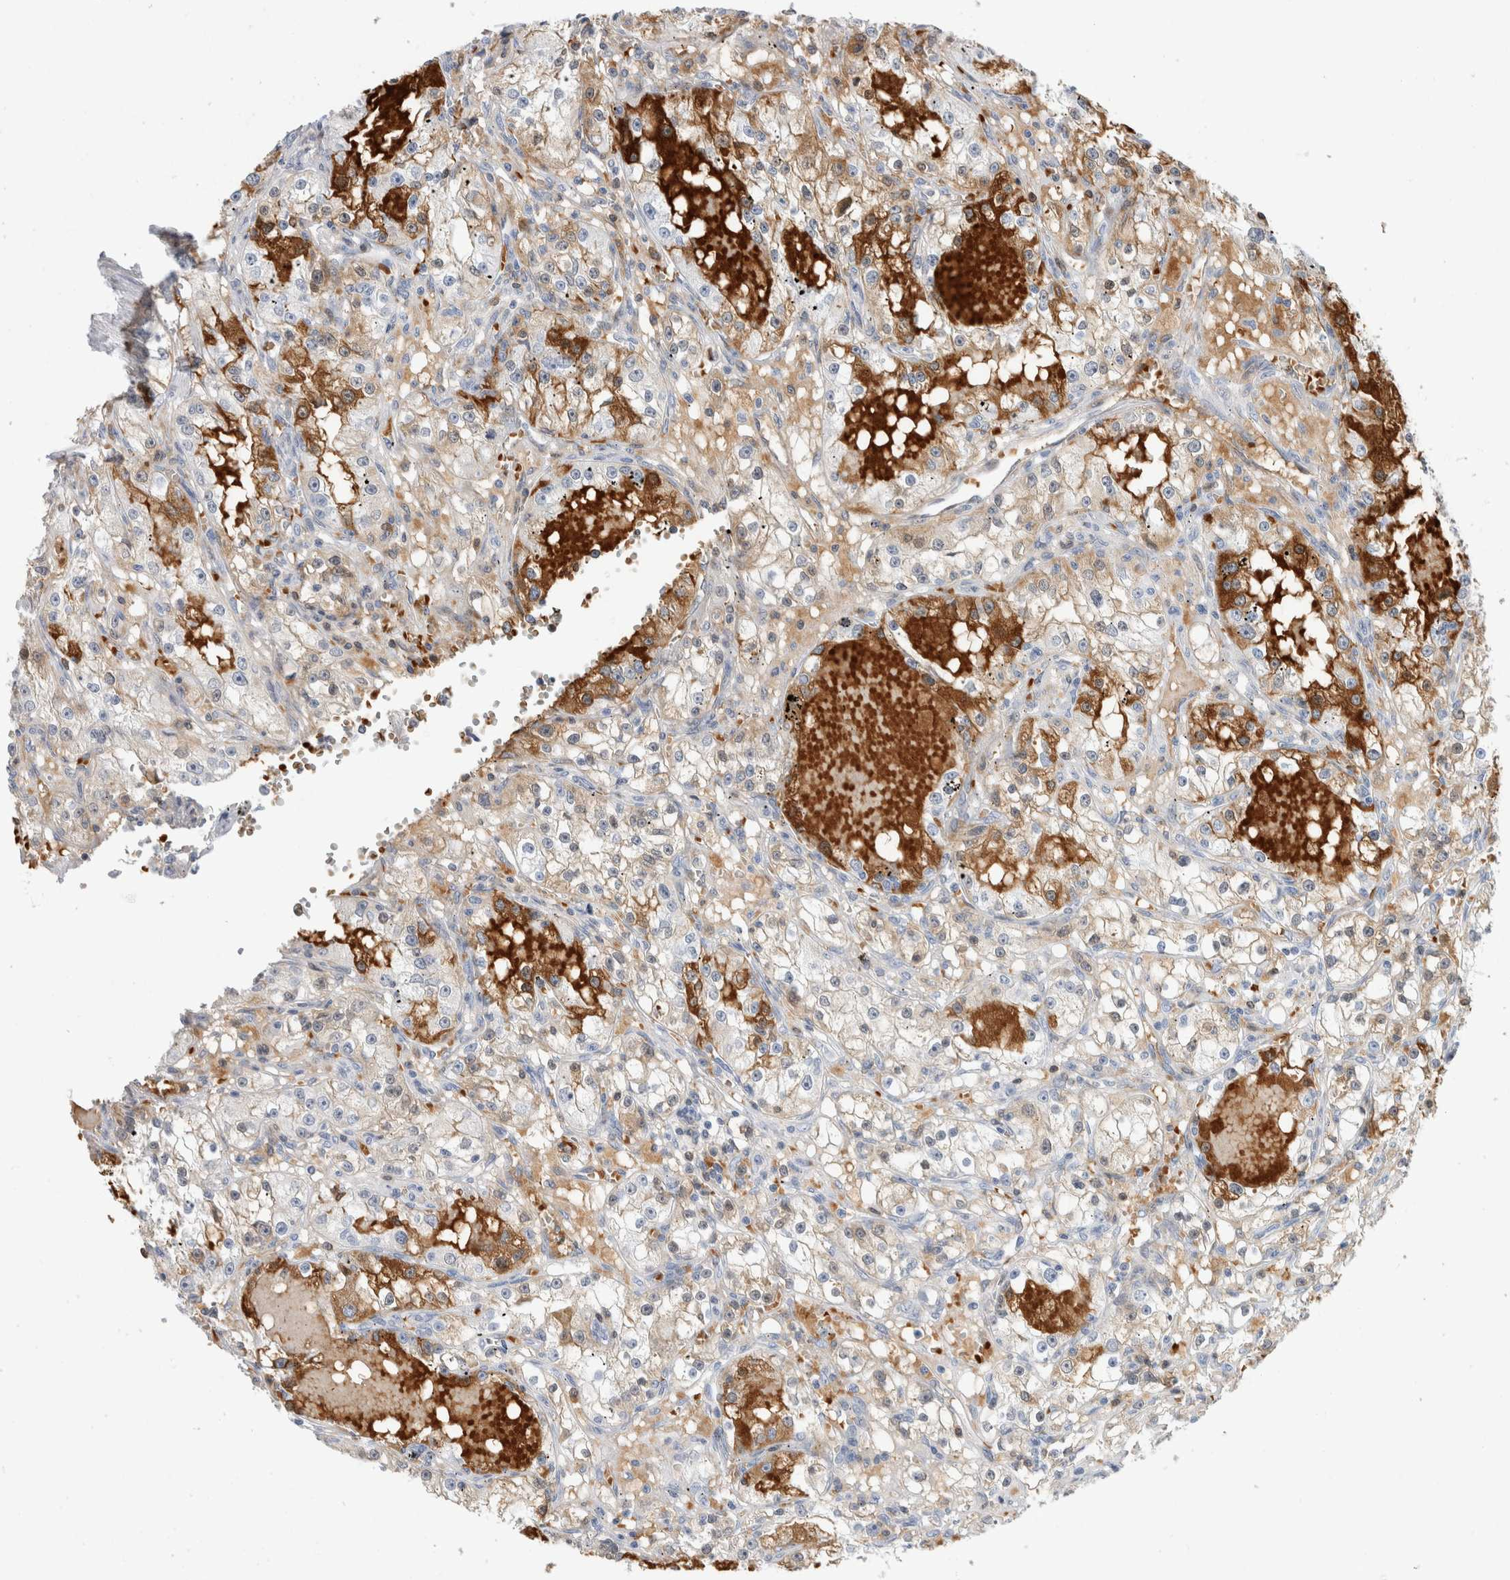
{"staining": {"intensity": "moderate", "quantity": "<25%", "location": "cytoplasmic/membranous"}, "tissue": "renal cancer", "cell_type": "Tumor cells", "image_type": "cancer", "snomed": [{"axis": "morphology", "description": "Adenocarcinoma, NOS"}, {"axis": "topography", "description": "Kidney"}], "caption": "This image shows renal cancer (adenocarcinoma) stained with immunohistochemistry to label a protein in brown. The cytoplasmic/membranous of tumor cells show moderate positivity for the protein. Nuclei are counter-stained blue.", "gene": "CA1", "patient": {"sex": "male", "age": 56}}